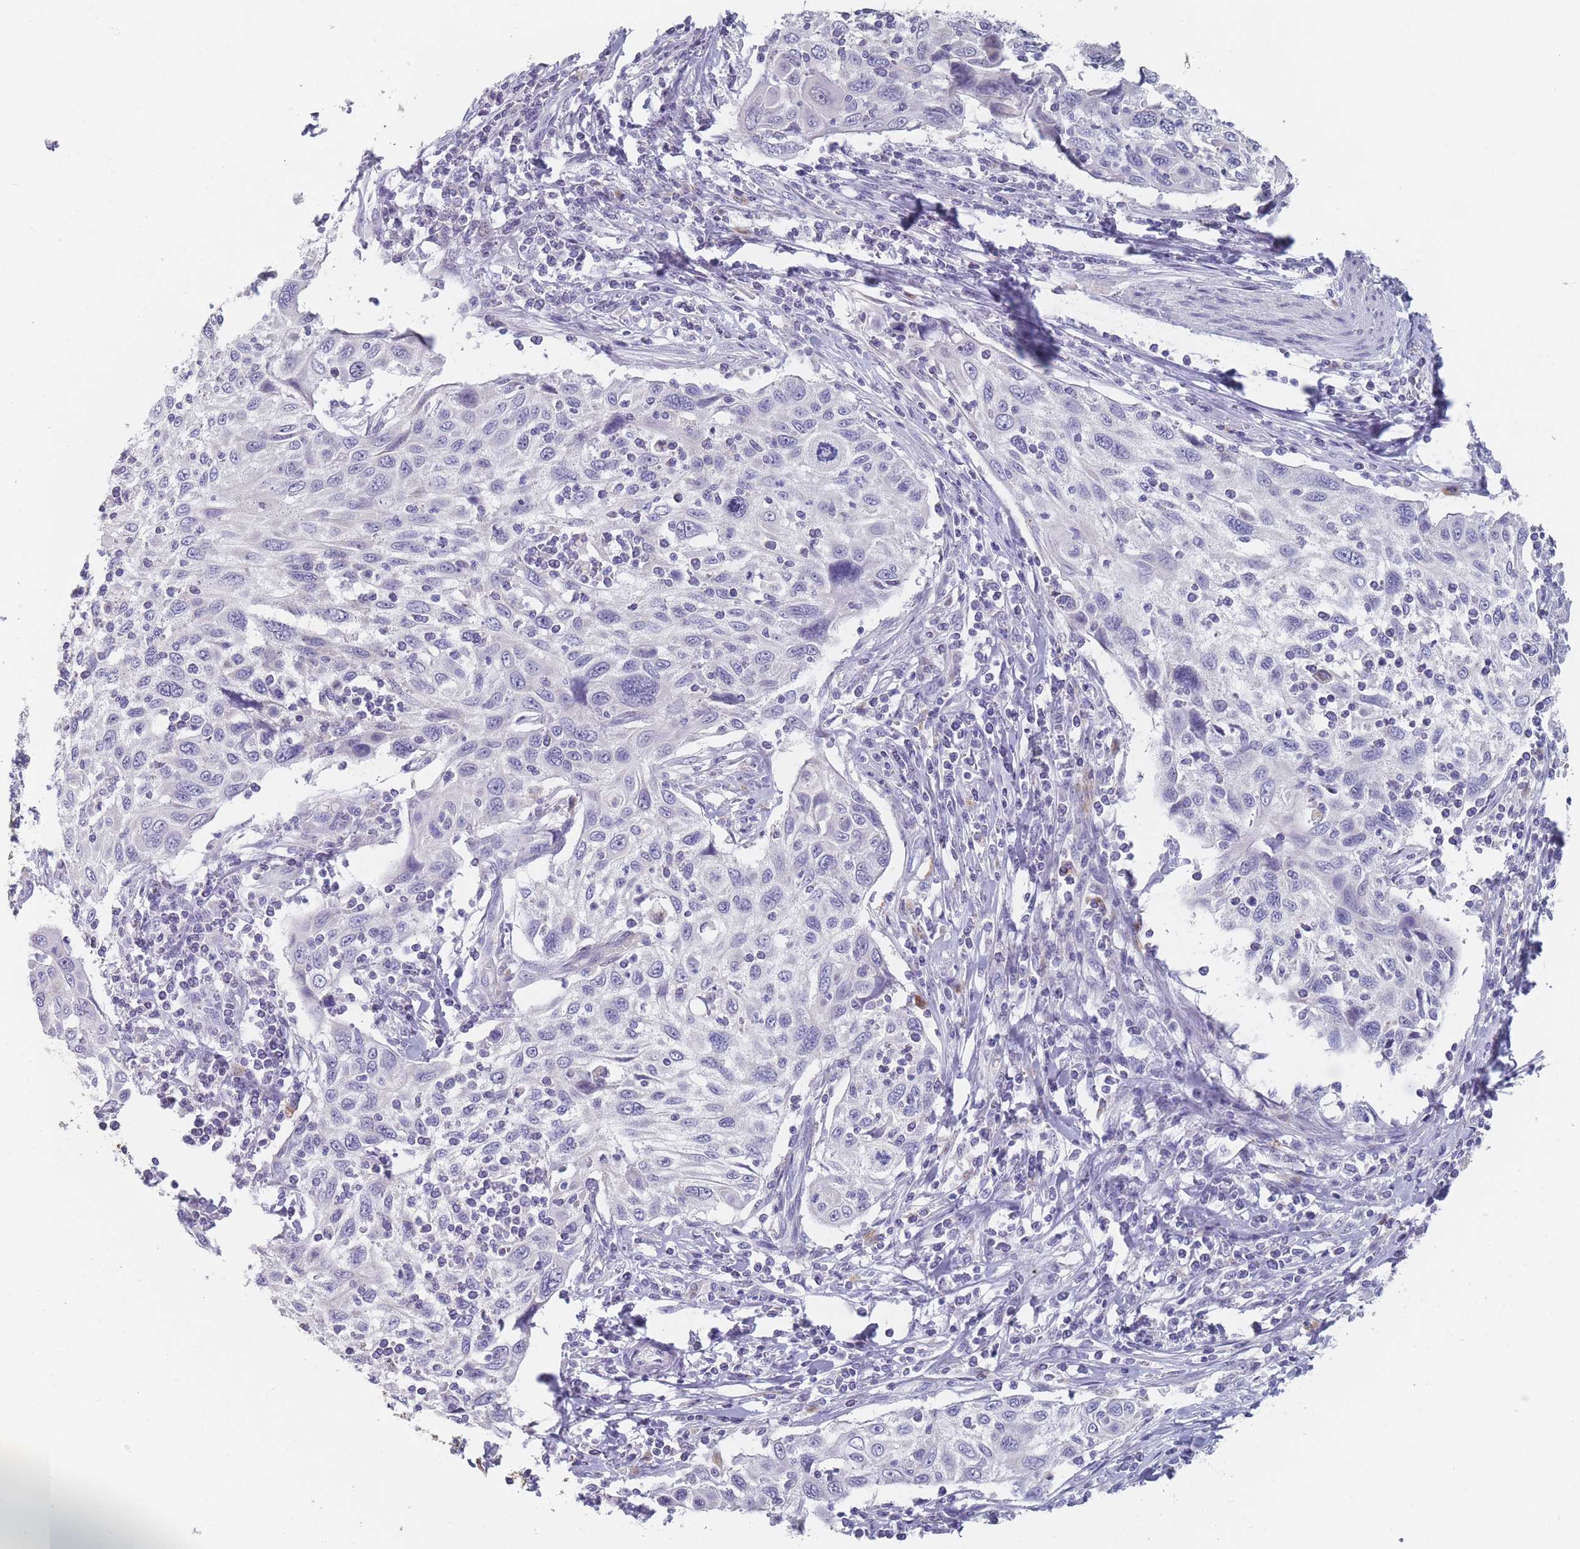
{"staining": {"intensity": "negative", "quantity": "none", "location": "none"}, "tissue": "cervical cancer", "cell_type": "Tumor cells", "image_type": "cancer", "snomed": [{"axis": "morphology", "description": "Squamous cell carcinoma, NOS"}, {"axis": "topography", "description": "Cervix"}], "caption": "Immunohistochemistry (IHC) histopathology image of neoplastic tissue: cervical cancer stained with DAB exhibits no significant protein staining in tumor cells.", "gene": "CYP51A1", "patient": {"sex": "female", "age": 70}}